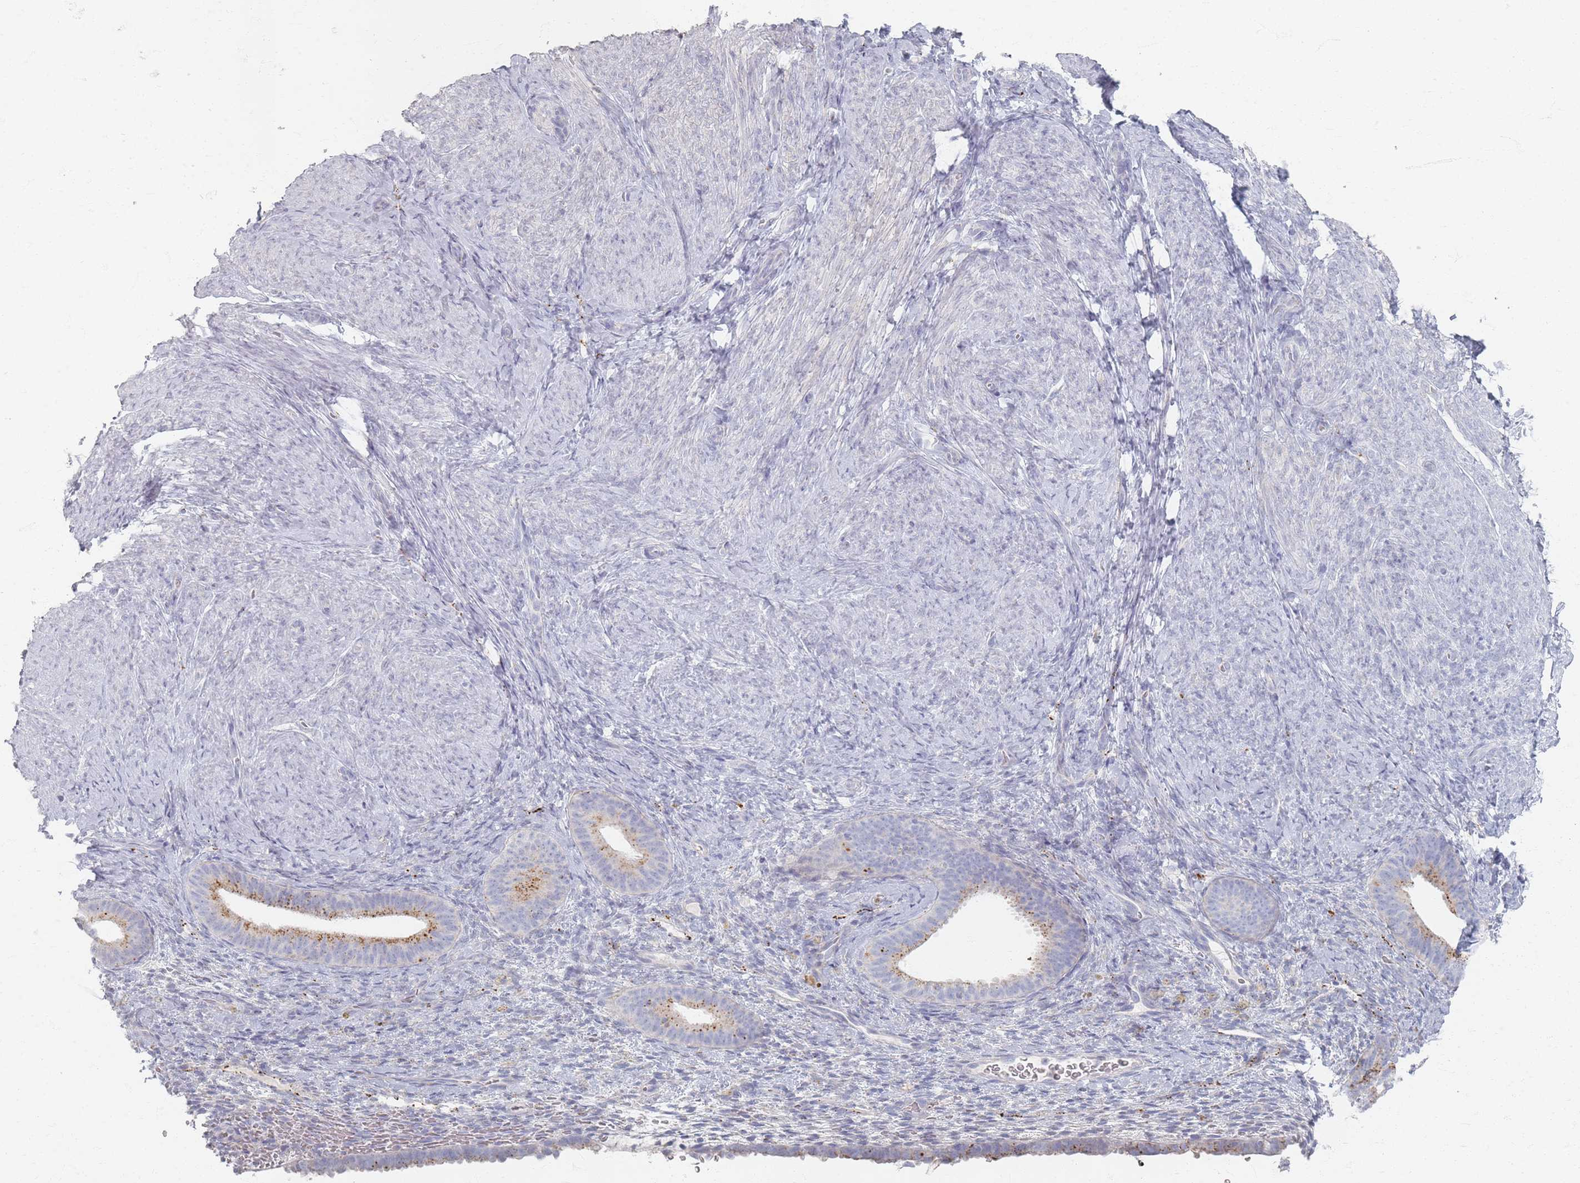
{"staining": {"intensity": "negative", "quantity": "none", "location": "none"}, "tissue": "endometrium", "cell_type": "Cells in endometrial stroma", "image_type": "normal", "snomed": [{"axis": "morphology", "description": "Normal tissue, NOS"}, {"axis": "topography", "description": "Endometrium"}], "caption": "High magnification brightfield microscopy of benign endometrium stained with DAB (3,3'-diaminobenzidine) (brown) and counterstained with hematoxylin (blue): cells in endometrial stroma show no significant positivity. Brightfield microscopy of immunohistochemistry stained with DAB (3,3'-diaminobenzidine) (brown) and hematoxylin (blue), captured at high magnification.", "gene": "ENSG00000251357", "patient": {"sex": "female", "age": 65}}